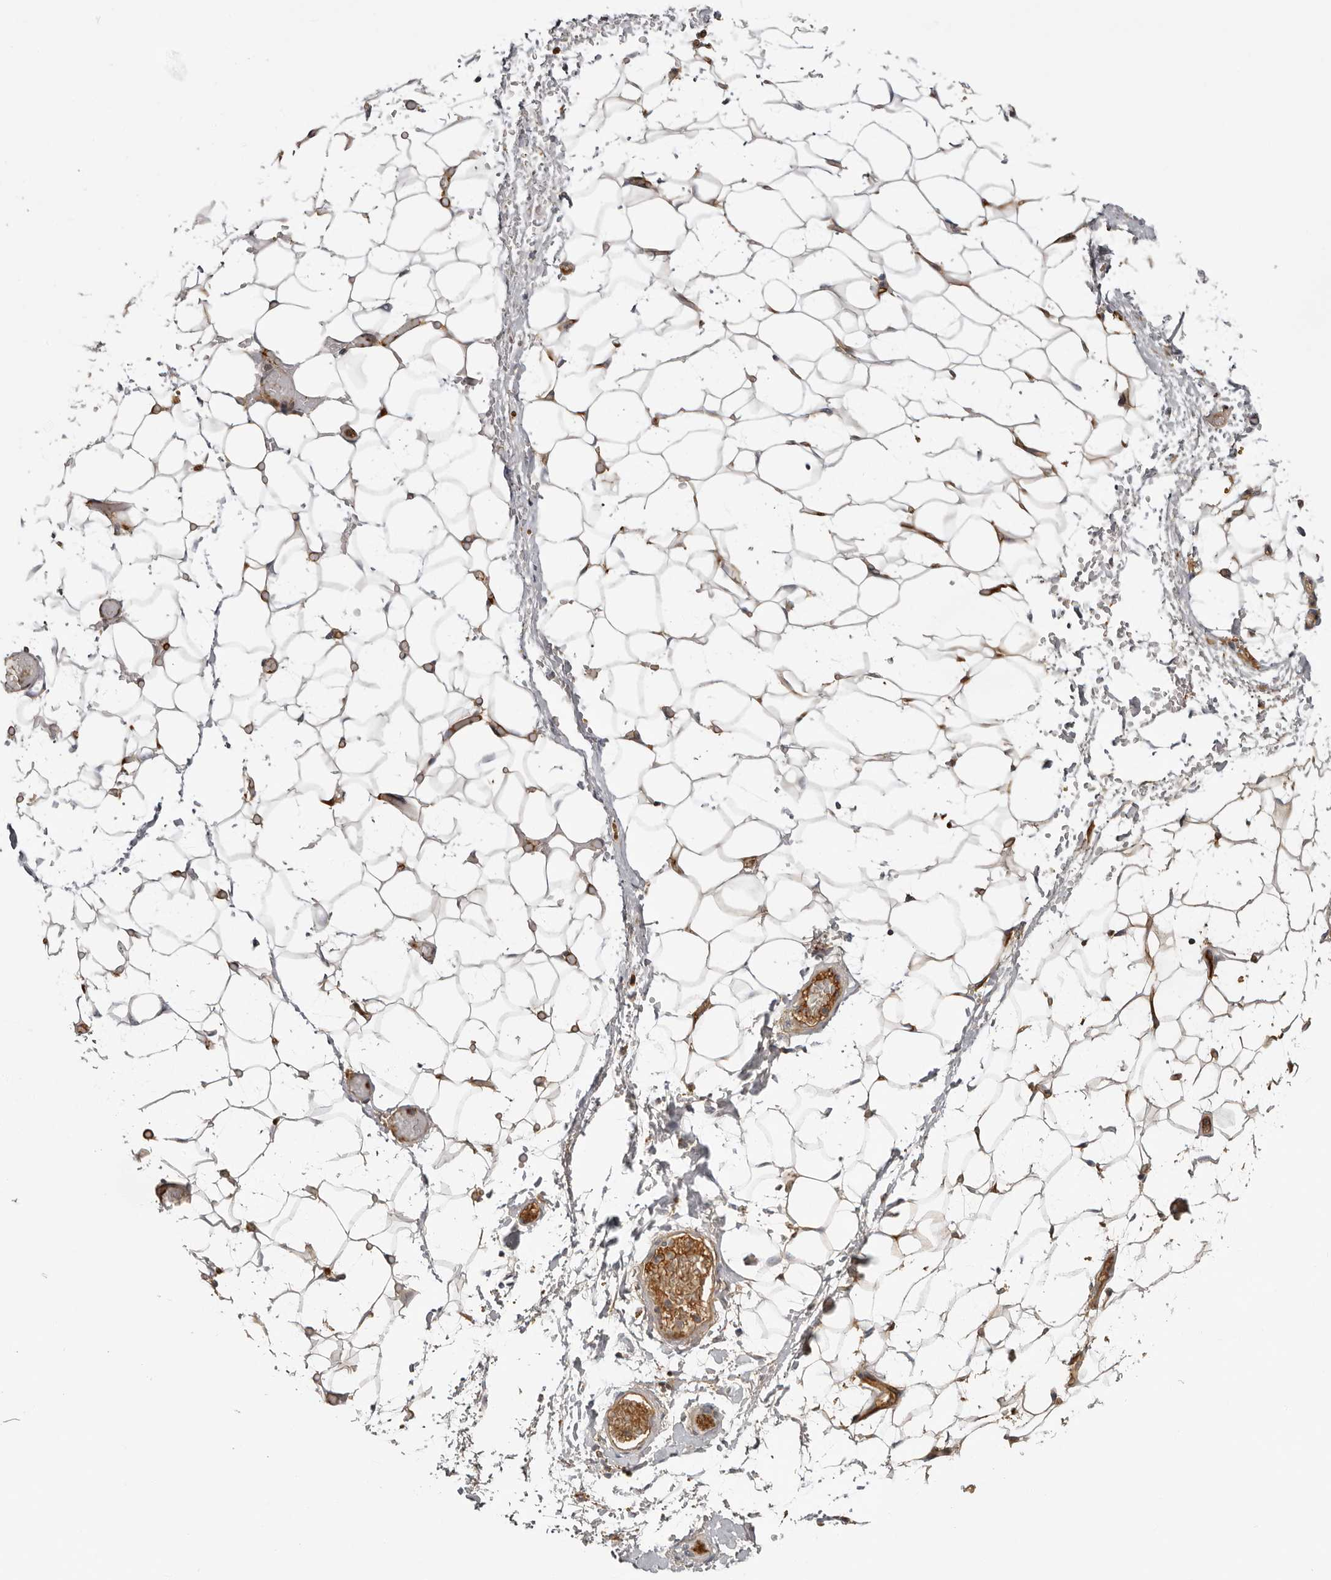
{"staining": {"intensity": "negative", "quantity": "none", "location": "none"}, "tissue": "adipose tissue", "cell_type": "Adipocytes", "image_type": "normal", "snomed": [{"axis": "morphology", "description": "Normal tissue, NOS"}, {"axis": "topography", "description": "Kidney"}, {"axis": "topography", "description": "Peripheral nerve tissue"}], "caption": "A photomicrograph of human adipose tissue is negative for staining in adipocytes. (DAB (3,3'-diaminobenzidine) IHC visualized using brightfield microscopy, high magnification).", "gene": "PLEKHF2", "patient": {"sex": "male", "age": 7}}